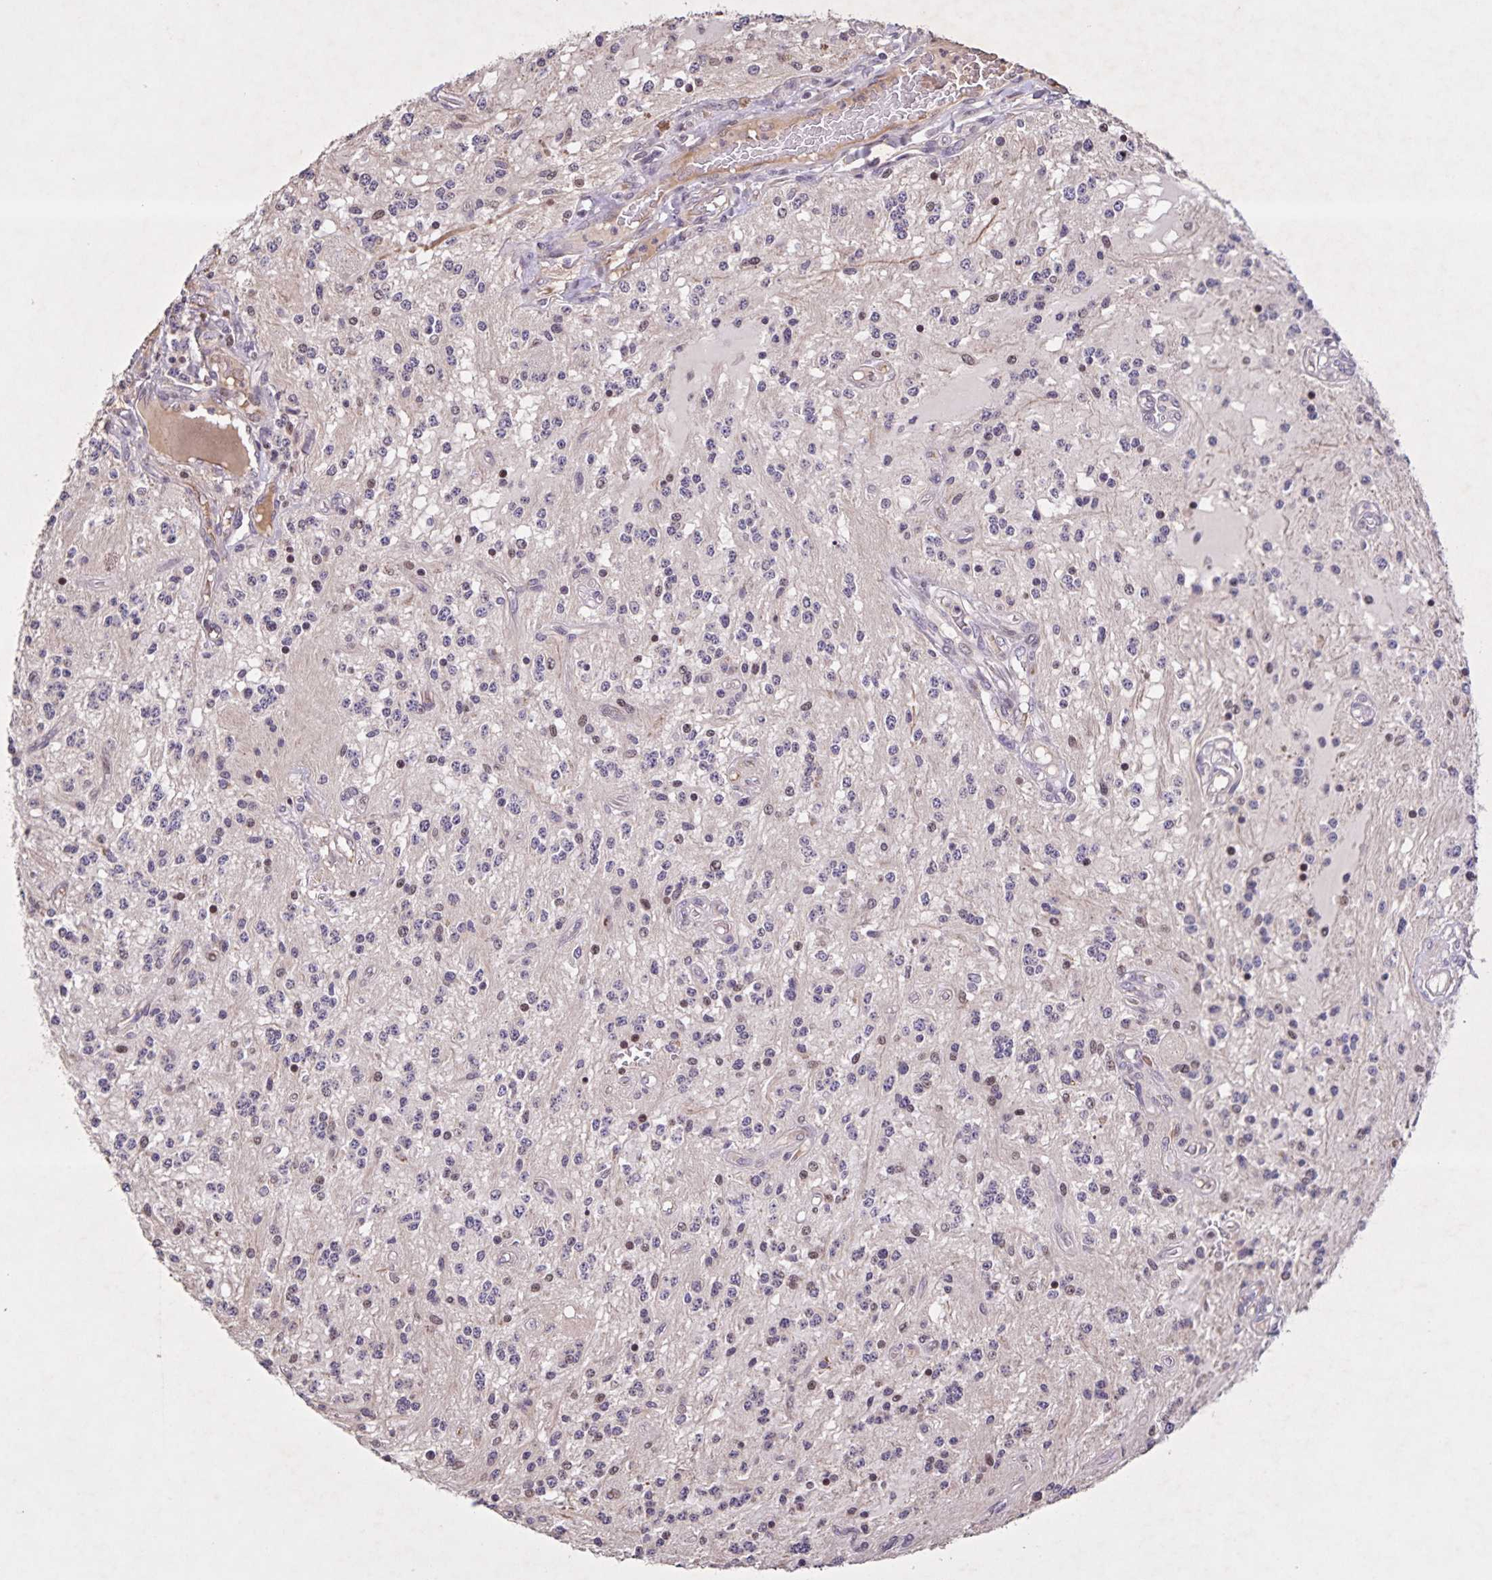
{"staining": {"intensity": "weak", "quantity": "<25%", "location": "nuclear"}, "tissue": "glioma", "cell_type": "Tumor cells", "image_type": "cancer", "snomed": [{"axis": "morphology", "description": "Glioma, malignant, Low grade"}, {"axis": "topography", "description": "Cerebellum"}], "caption": "IHC of human glioma displays no expression in tumor cells.", "gene": "GDF2", "patient": {"sex": "female", "age": 14}}